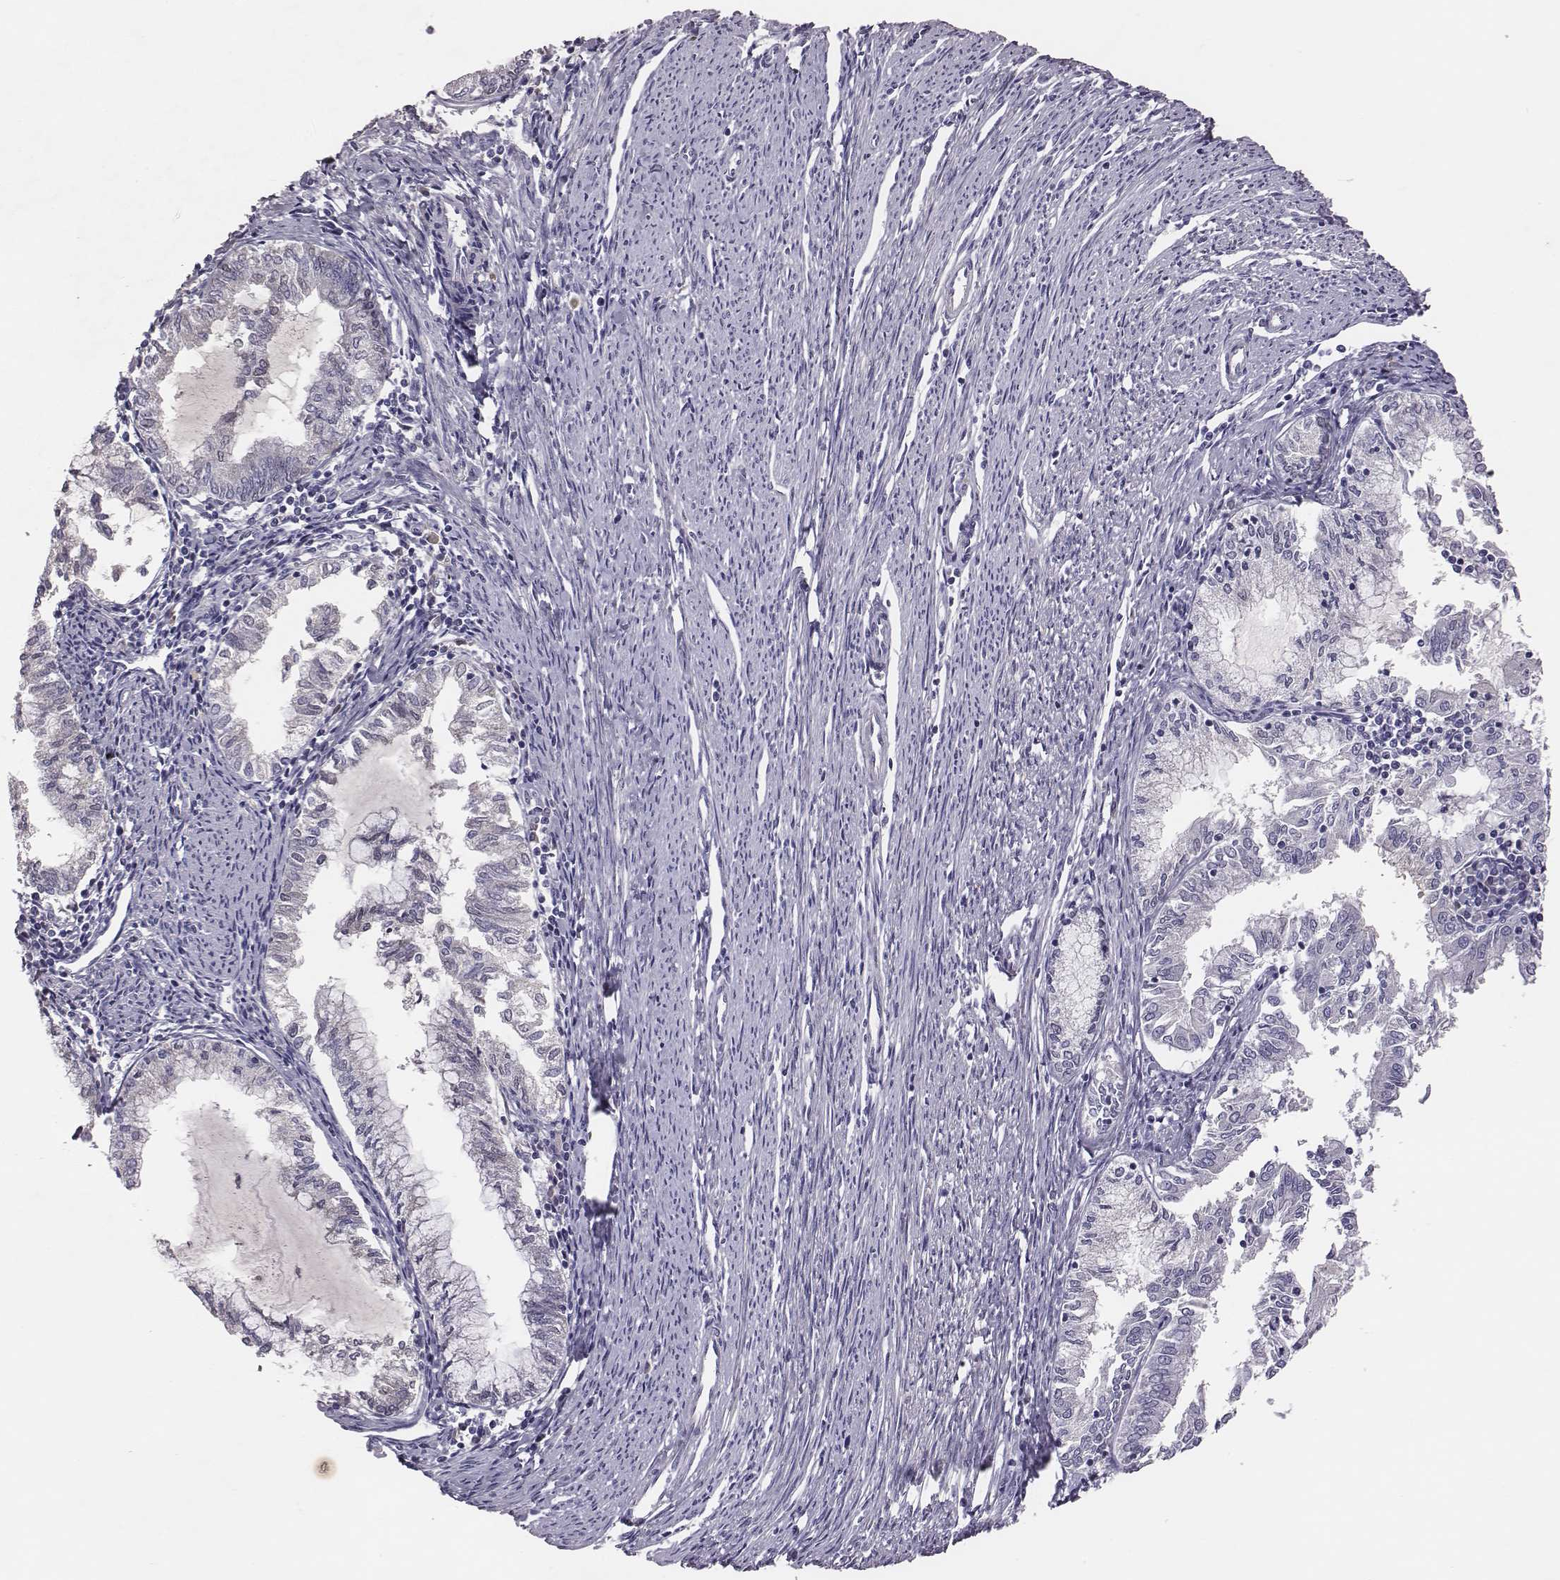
{"staining": {"intensity": "negative", "quantity": "none", "location": "none"}, "tissue": "endometrial cancer", "cell_type": "Tumor cells", "image_type": "cancer", "snomed": [{"axis": "morphology", "description": "Adenocarcinoma, NOS"}, {"axis": "topography", "description": "Endometrium"}], "caption": "A photomicrograph of endometrial adenocarcinoma stained for a protein exhibits no brown staining in tumor cells.", "gene": "EN1", "patient": {"sex": "female", "age": 79}}